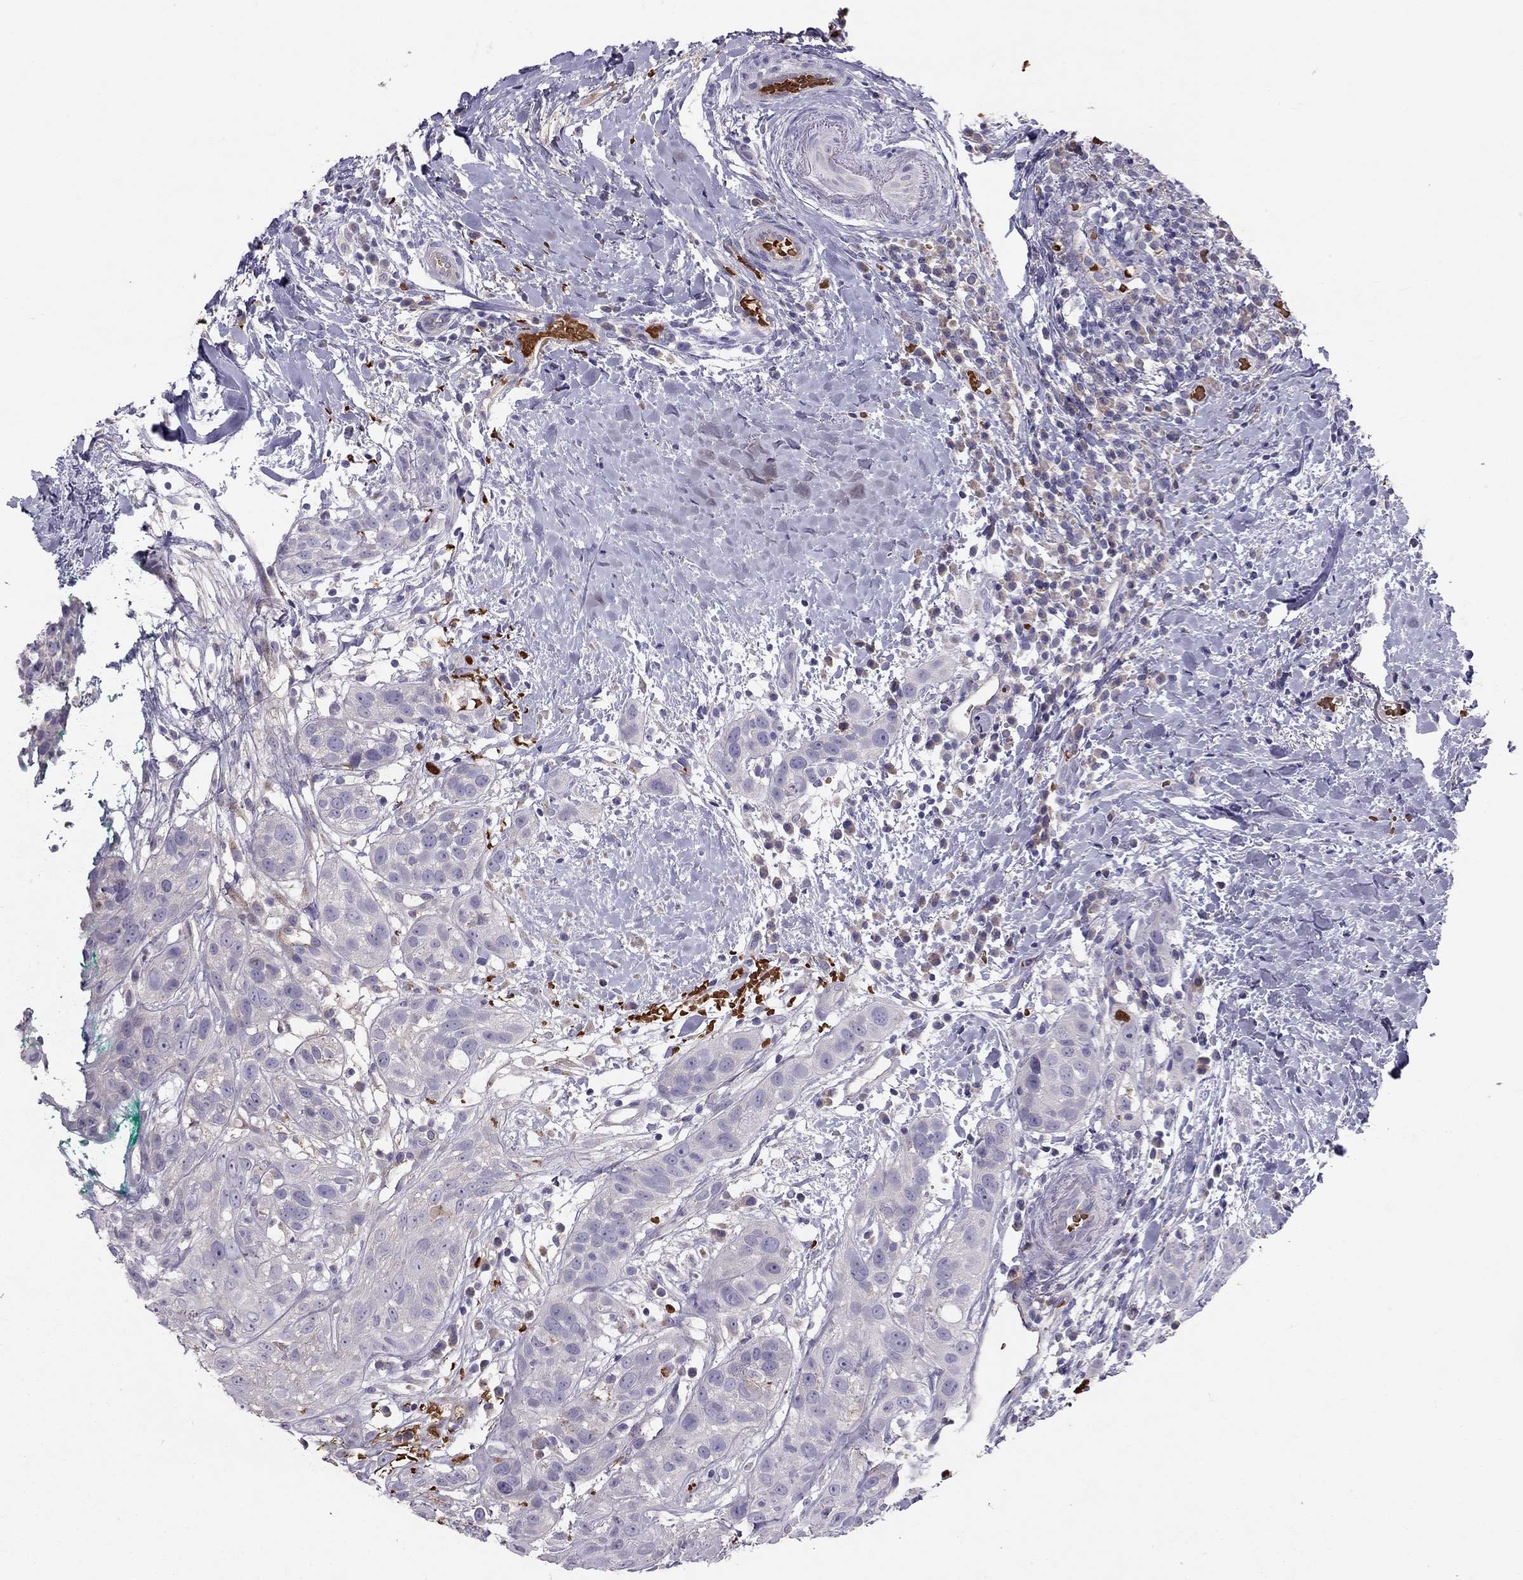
{"staining": {"intensity": "negative", "quantity": "none", "location": "none"}, "tissue": "head and neck cancer", "cell_type": "Tumor cells", "image_type": "cancer", "snomed": [{"axis": "morphology", "description": "Normal tissue, NOS"}, {"axis": "morphology", "description": "Squamous cell carcinoma, NOS"}, {"axis": "topography", "description": "Oral tissue"}, {"axis": "topography", "description": "Salivary gland"}, {"axis": "topography", "description": "Head-Neck"}], "caption": "An image of squamous cell carcinoma (head and neck) stained for a protein exhibits no brown staining in tumor cells.", "gene": "RHD", "patient": {"sex": "female", "age": 62}}